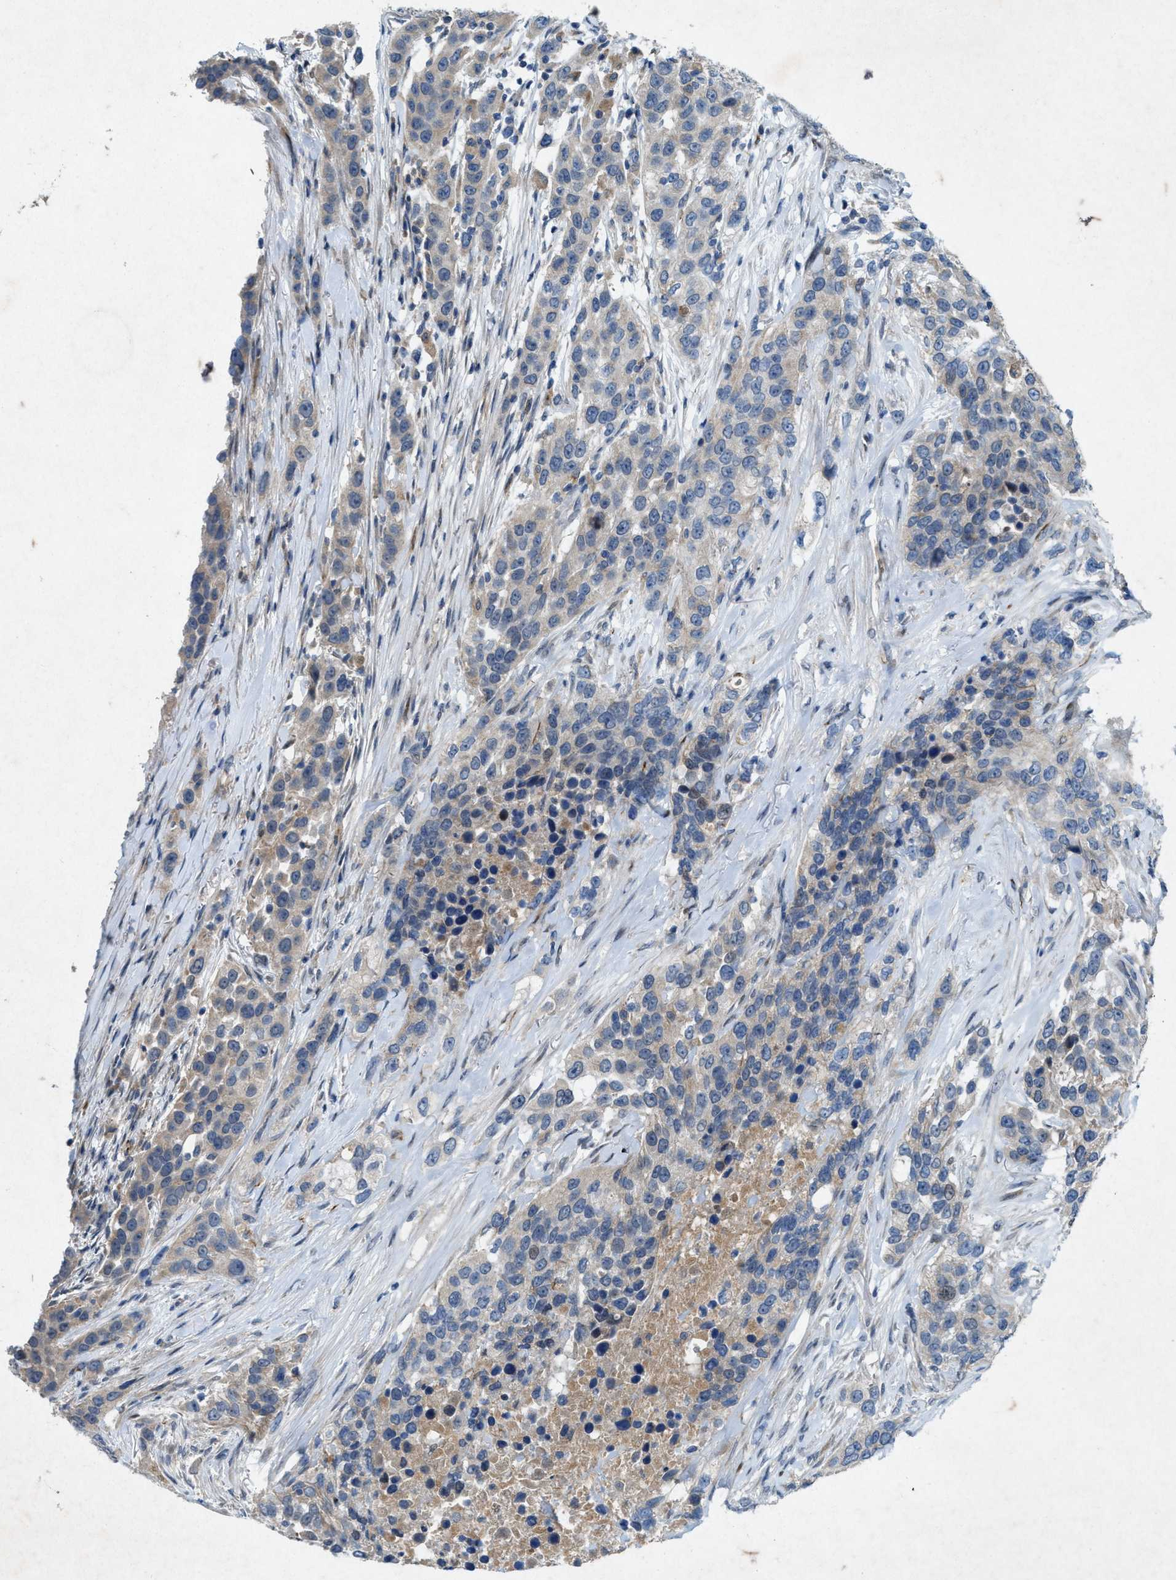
{"staining": {"intensity": "weak", "quantity": "<25%", "location": "cytoplasmic/membranous"}, "tissue": "urothelial cancer", "cell_type": "Tumor cells", "image_type": "cancer", "snomed": [{"axis": "morphology", "description": "Urothelial carcinoma, High grade"}, {"axis": "topography", "description": "Urinary bladder"}], "caption": "Human urothelial carcinoma (high-grade) stained for a protein using immunohistochemistry demonstrates no staining in tumor cells.", "gene": "URGCP", "patient": {"sex": "female", "age": 80}}